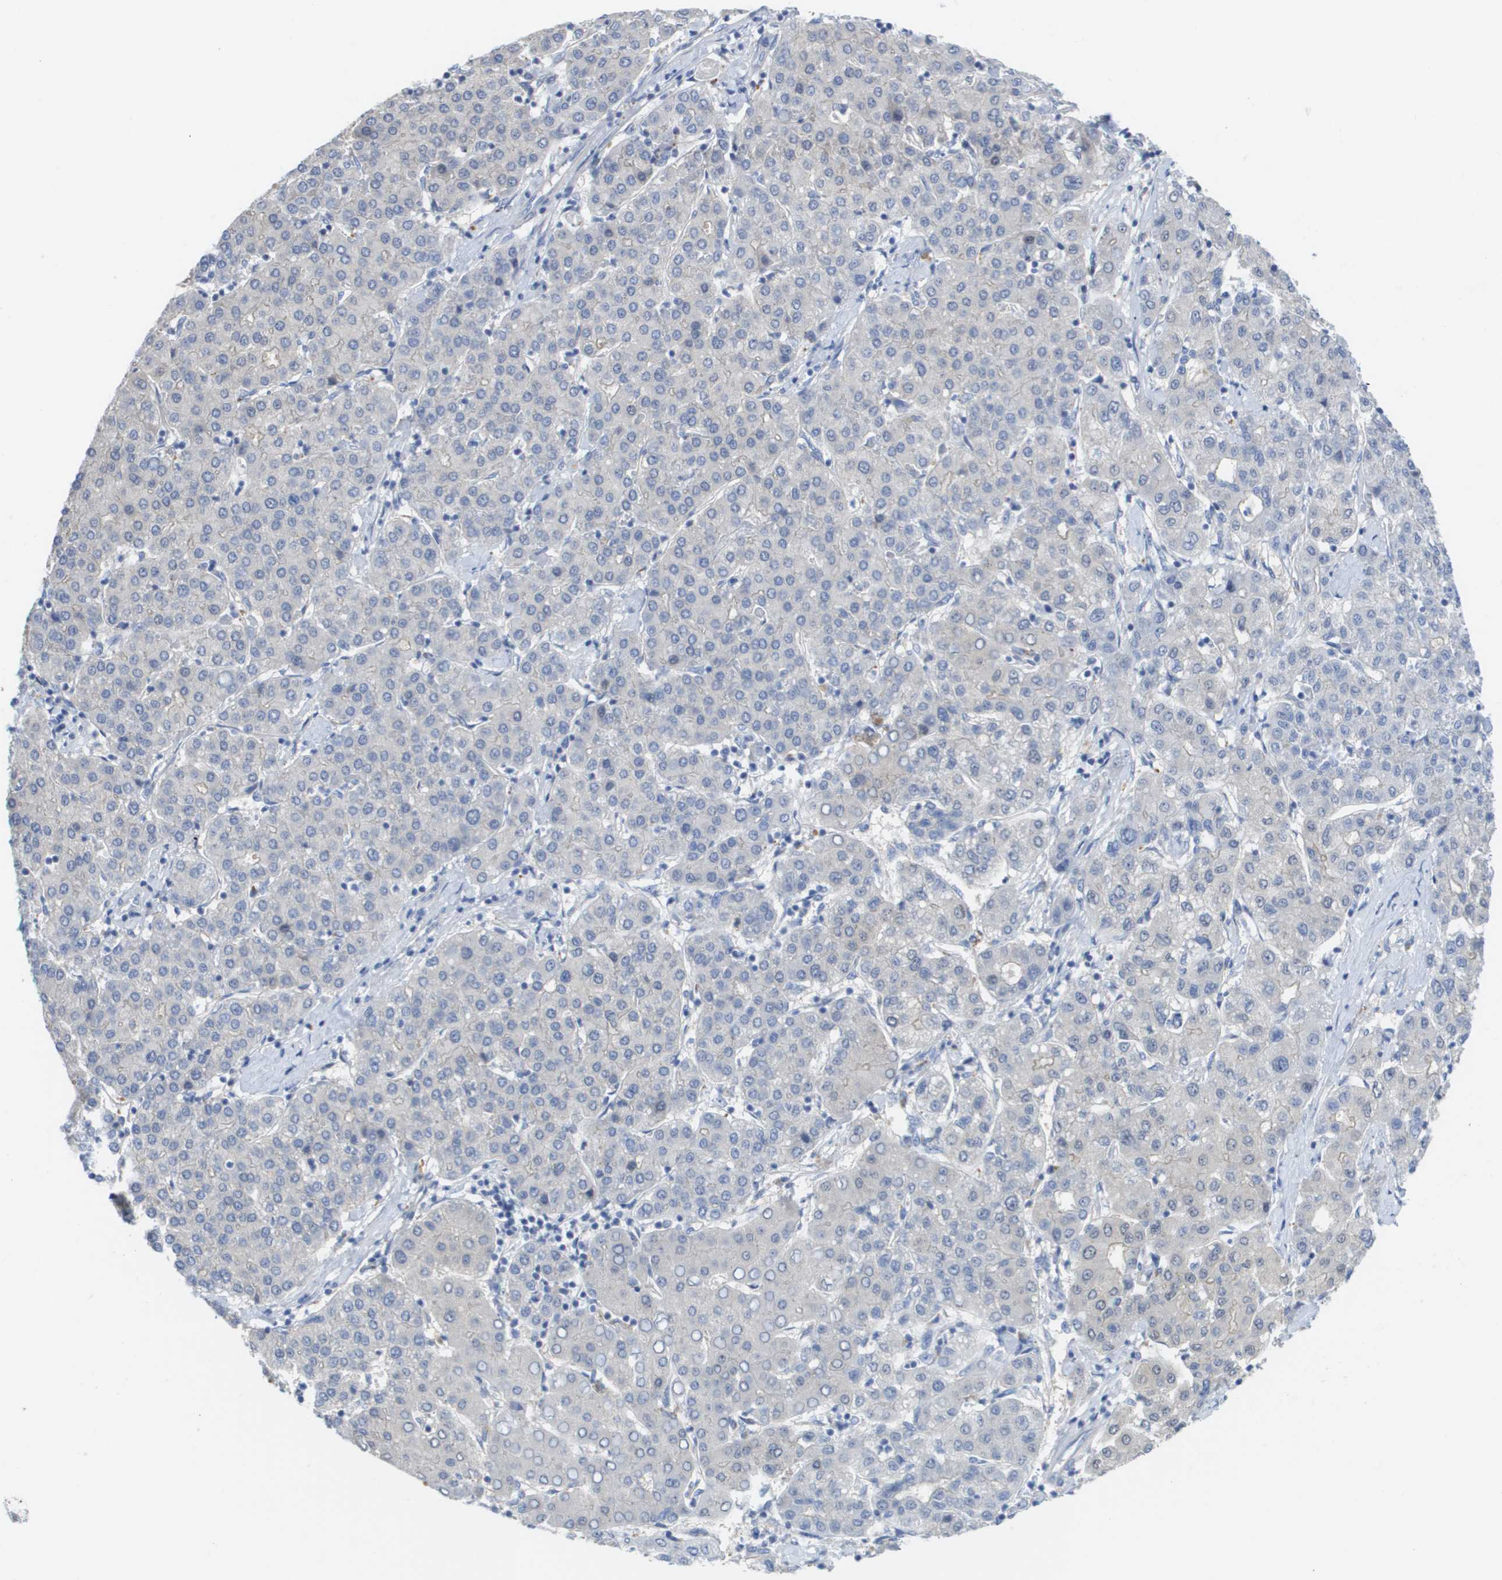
{"staining": {"intensity": "negative", "quantity": "none", "location": "none"}, "tissue": "liver cancer", "cell_type": "Tumor cells", "image_type": "cancer", "snomed": [{"axis": "morphology", "description": "Carcinoma, Hepatocellular, NOS"}, {"axis": "topography", "description": "Liver"}], "caption": "IHC photomicrograph of neoplastic tissue: liver hepatocellular carcinoma stained with DAB (3,3'-diaminobenzidine) reveals no significant protein expression in tumor cells.", "gene": "MYL3", "patient": {"sex": "male", "age": 65}}